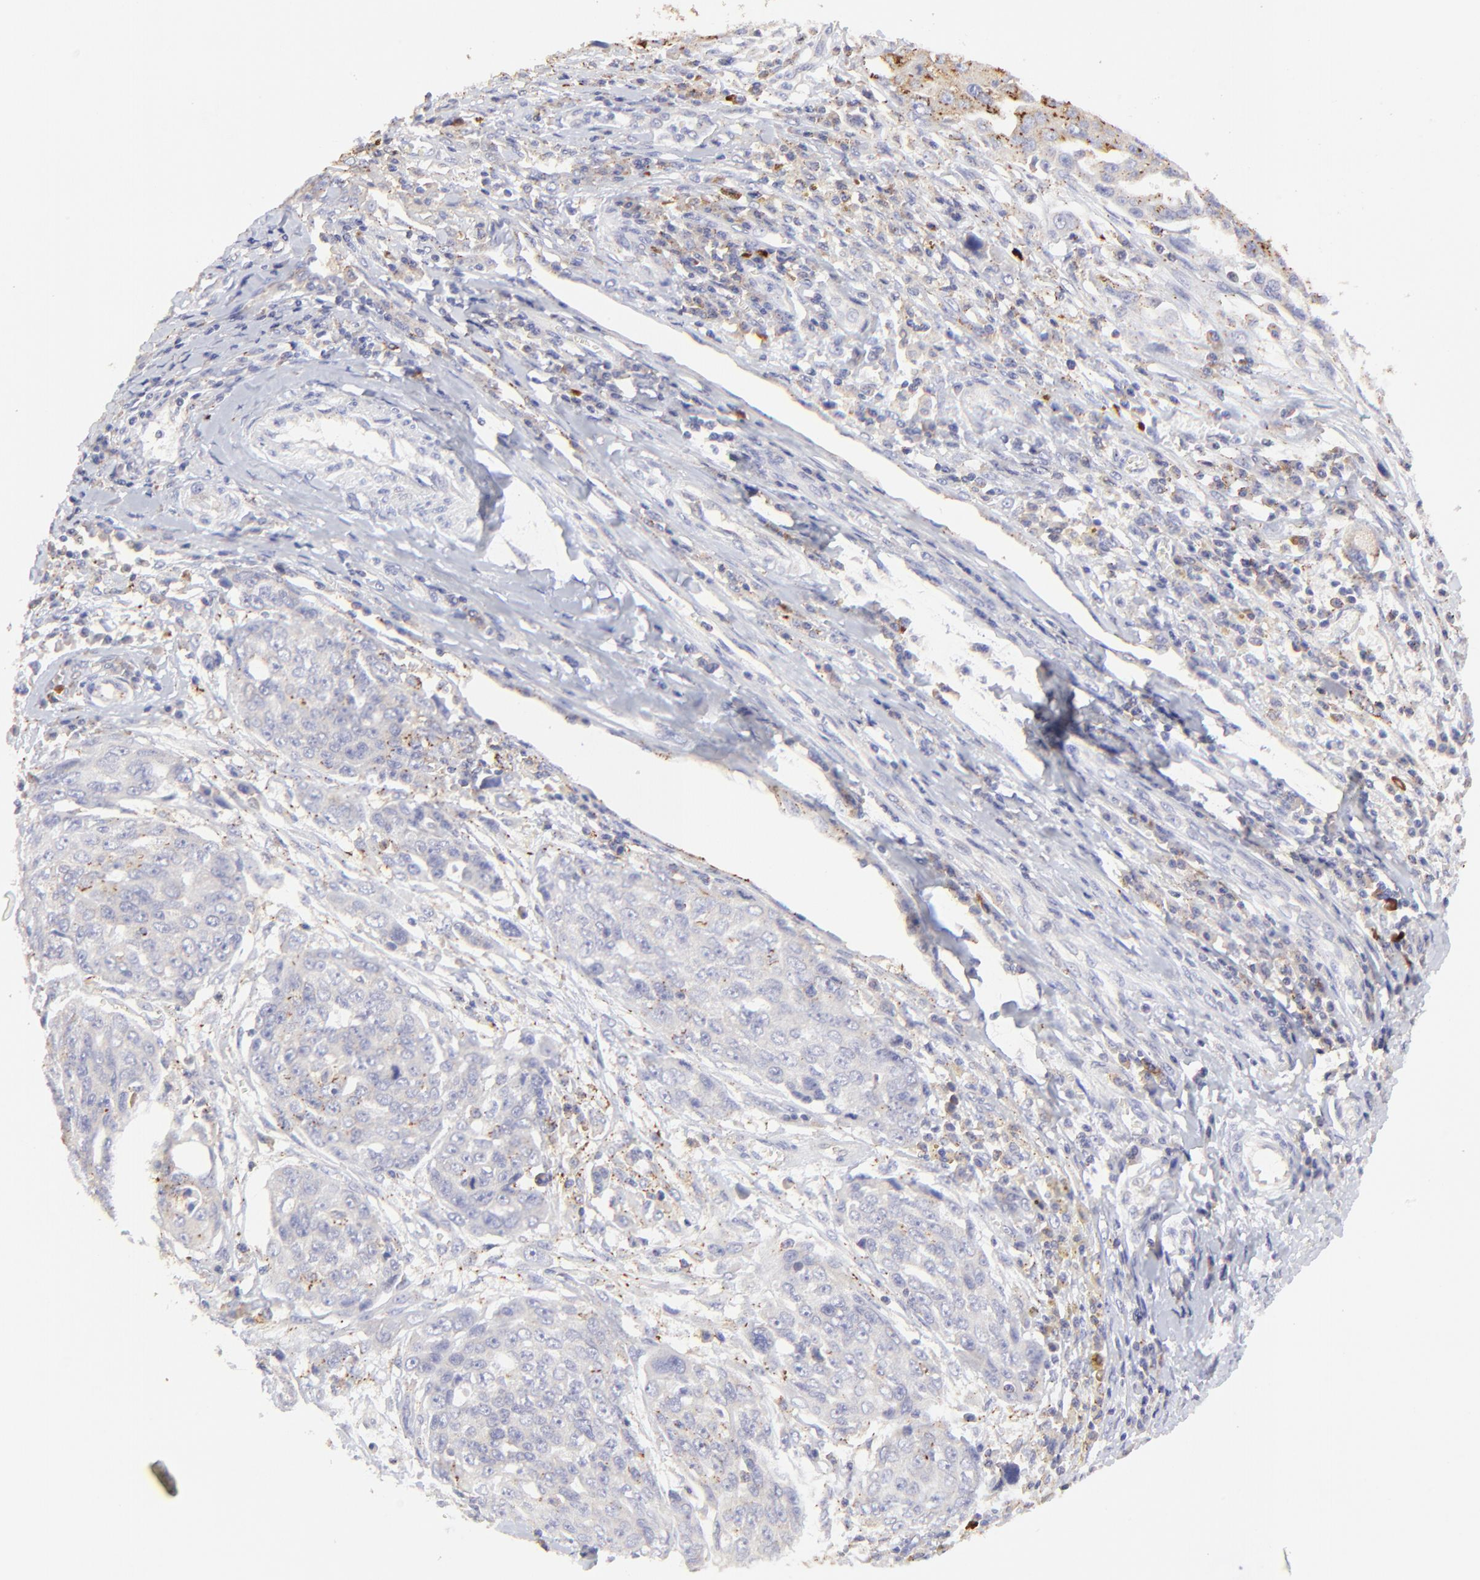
{"staining": {"intensity": "strong", "quantity": "25%-75%", "location": "cytoplasmic/membranous"}, "tissue": "ovarian cancer", "cell_type": "Tumor cells", "image_type": "cancer", "snomed": [{"axis": "morphology", "description": "Carcinoma, endometroid"}, {"axis": "topography", "description": "Ovary"}], "caption": "This image shows immunohistochemistry (IHC) staining of ovarian cancer (endometroid carcinoma), with high strong cytoplasmic/membranous expression in about 25%-75% of tumor cells.", "gene": "LHFPL1", "patient": {"sex": "female", "age": 75}}